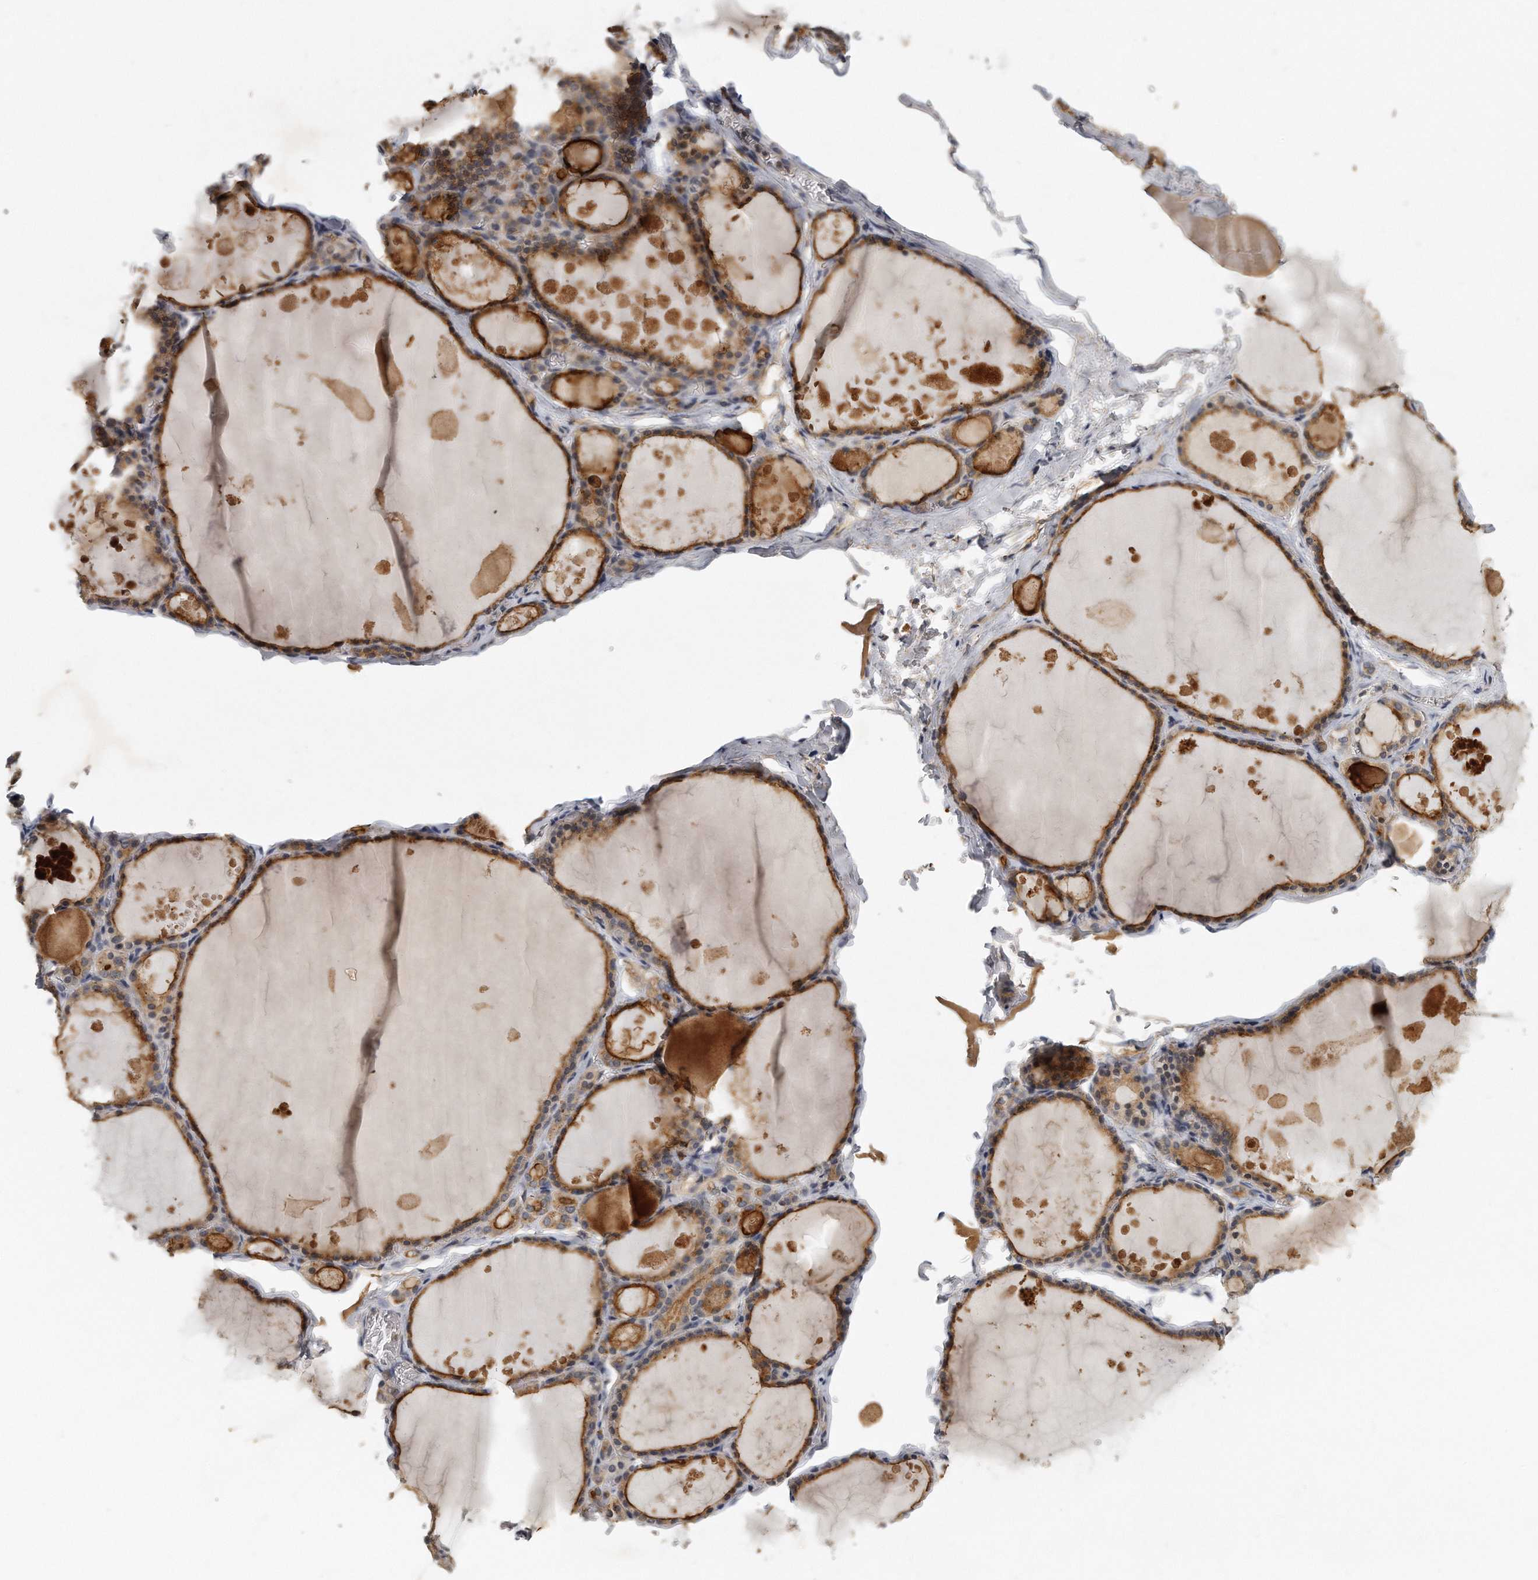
{"staining": {"intensity": "moderate", "quantity": ">75%", "location": "cytoplasmic/membranous"}, "tissue": "thyroid gland", "cell_type": "Glandular cells", "image_type": "normal", "snomed": [{"axis": "morphology", "description": "Normal tissue, NOS"}, {"axis": "topography", "description": "Thyroid gland"}], "caption": "A brown stain highlights moderate cytoplasmic/membranous positivity of a protein in glandular cells of normal human thyroid gland.", "gene": "TRAPPC14", "patient": {"sex": "male", "age": 56}}